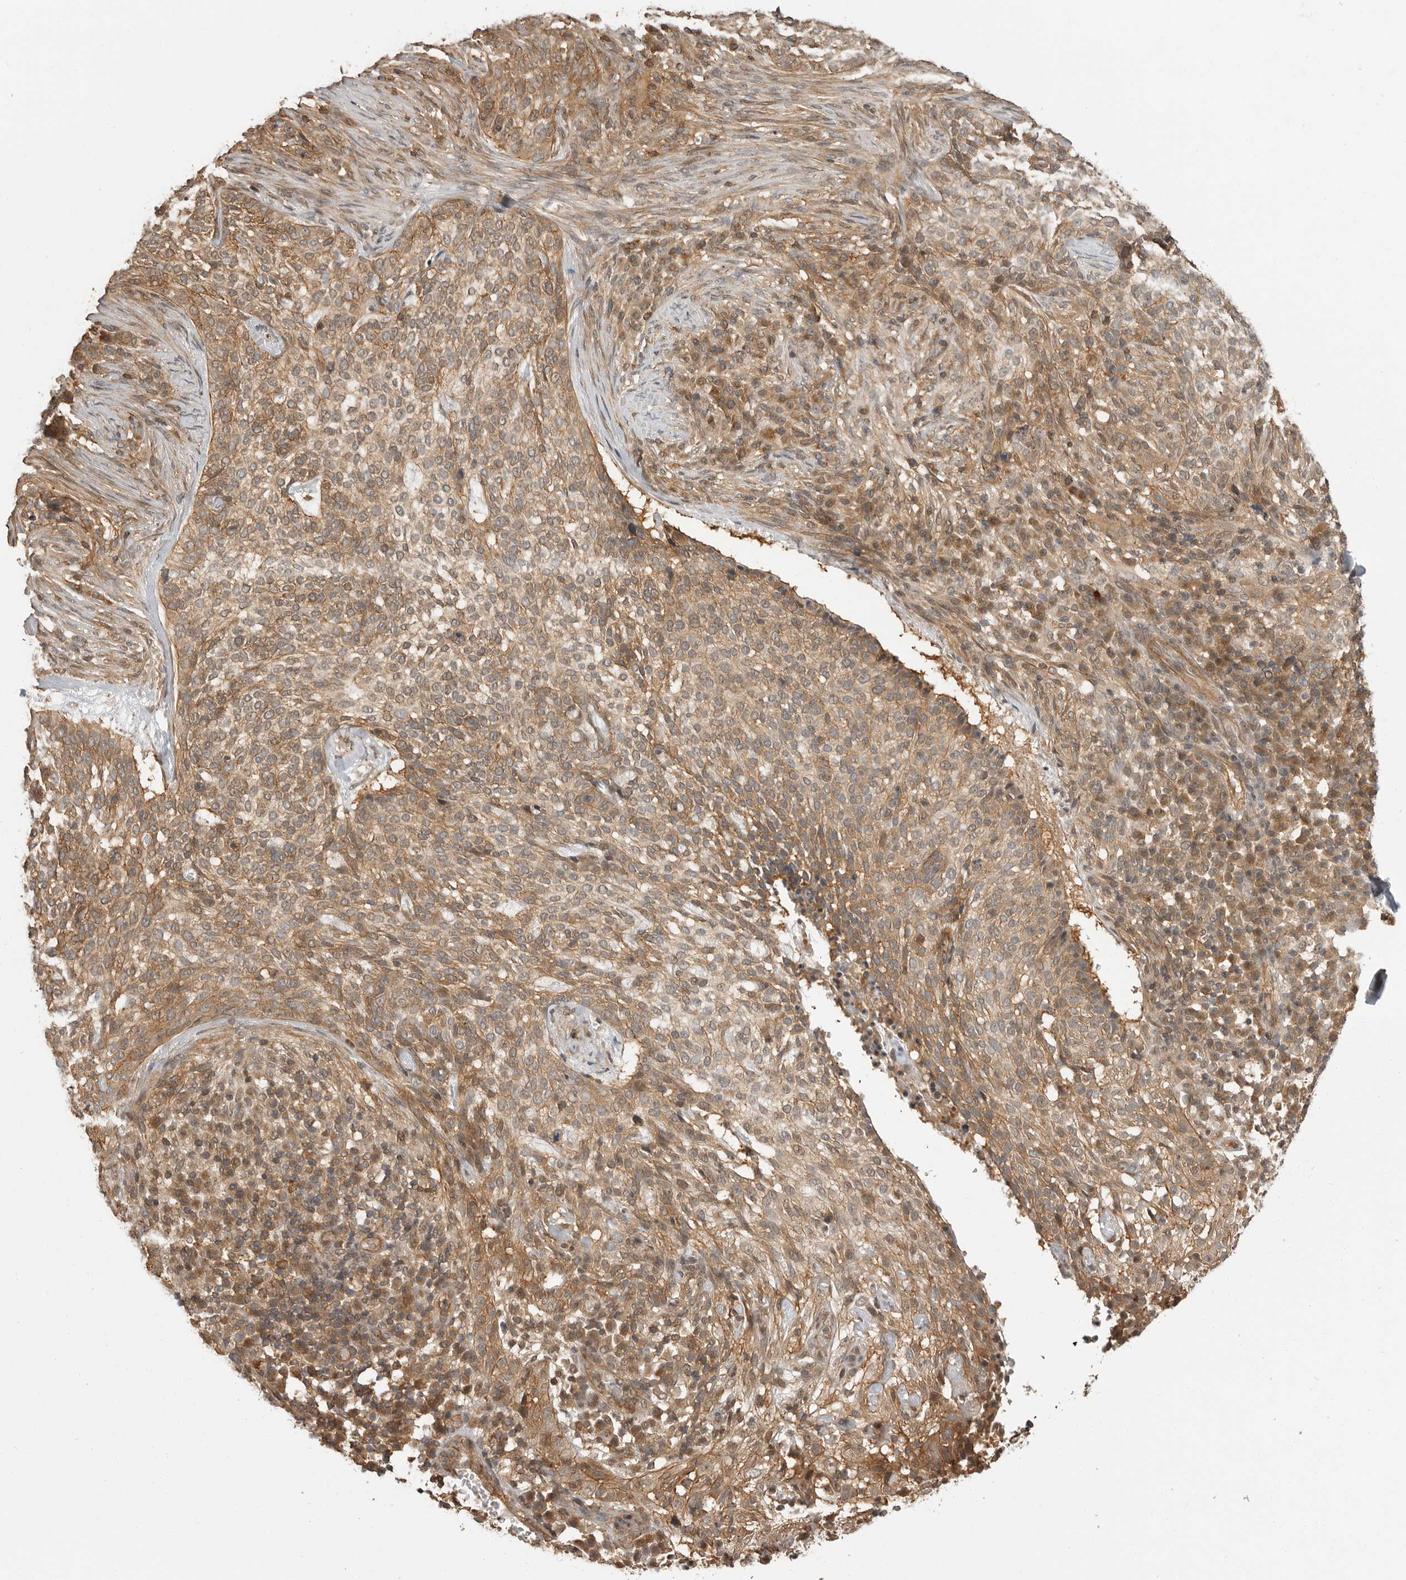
{"staining": {"intensity": "moderate", "quantity": ">75%", "location": "cytoplasmic/membranous,nuclear"}, "tissue": "skin cancer", "cell_type": "Tumor cells", "image_type": "cancer", "snomed": [{"axis": "morphology", "description": "Basal cell carcinoma"}, {"axis": "topography", "description": "Skin"}], "caption": "Immunohistochemical staining of skin basal cell carcinoma shows medium levels of moderate cytoplasmic/membranous and nuclear staining in approximately >75% of tumor cells.", "gene": "ERN1", "patient": {"sex": "female", "age": 64}}